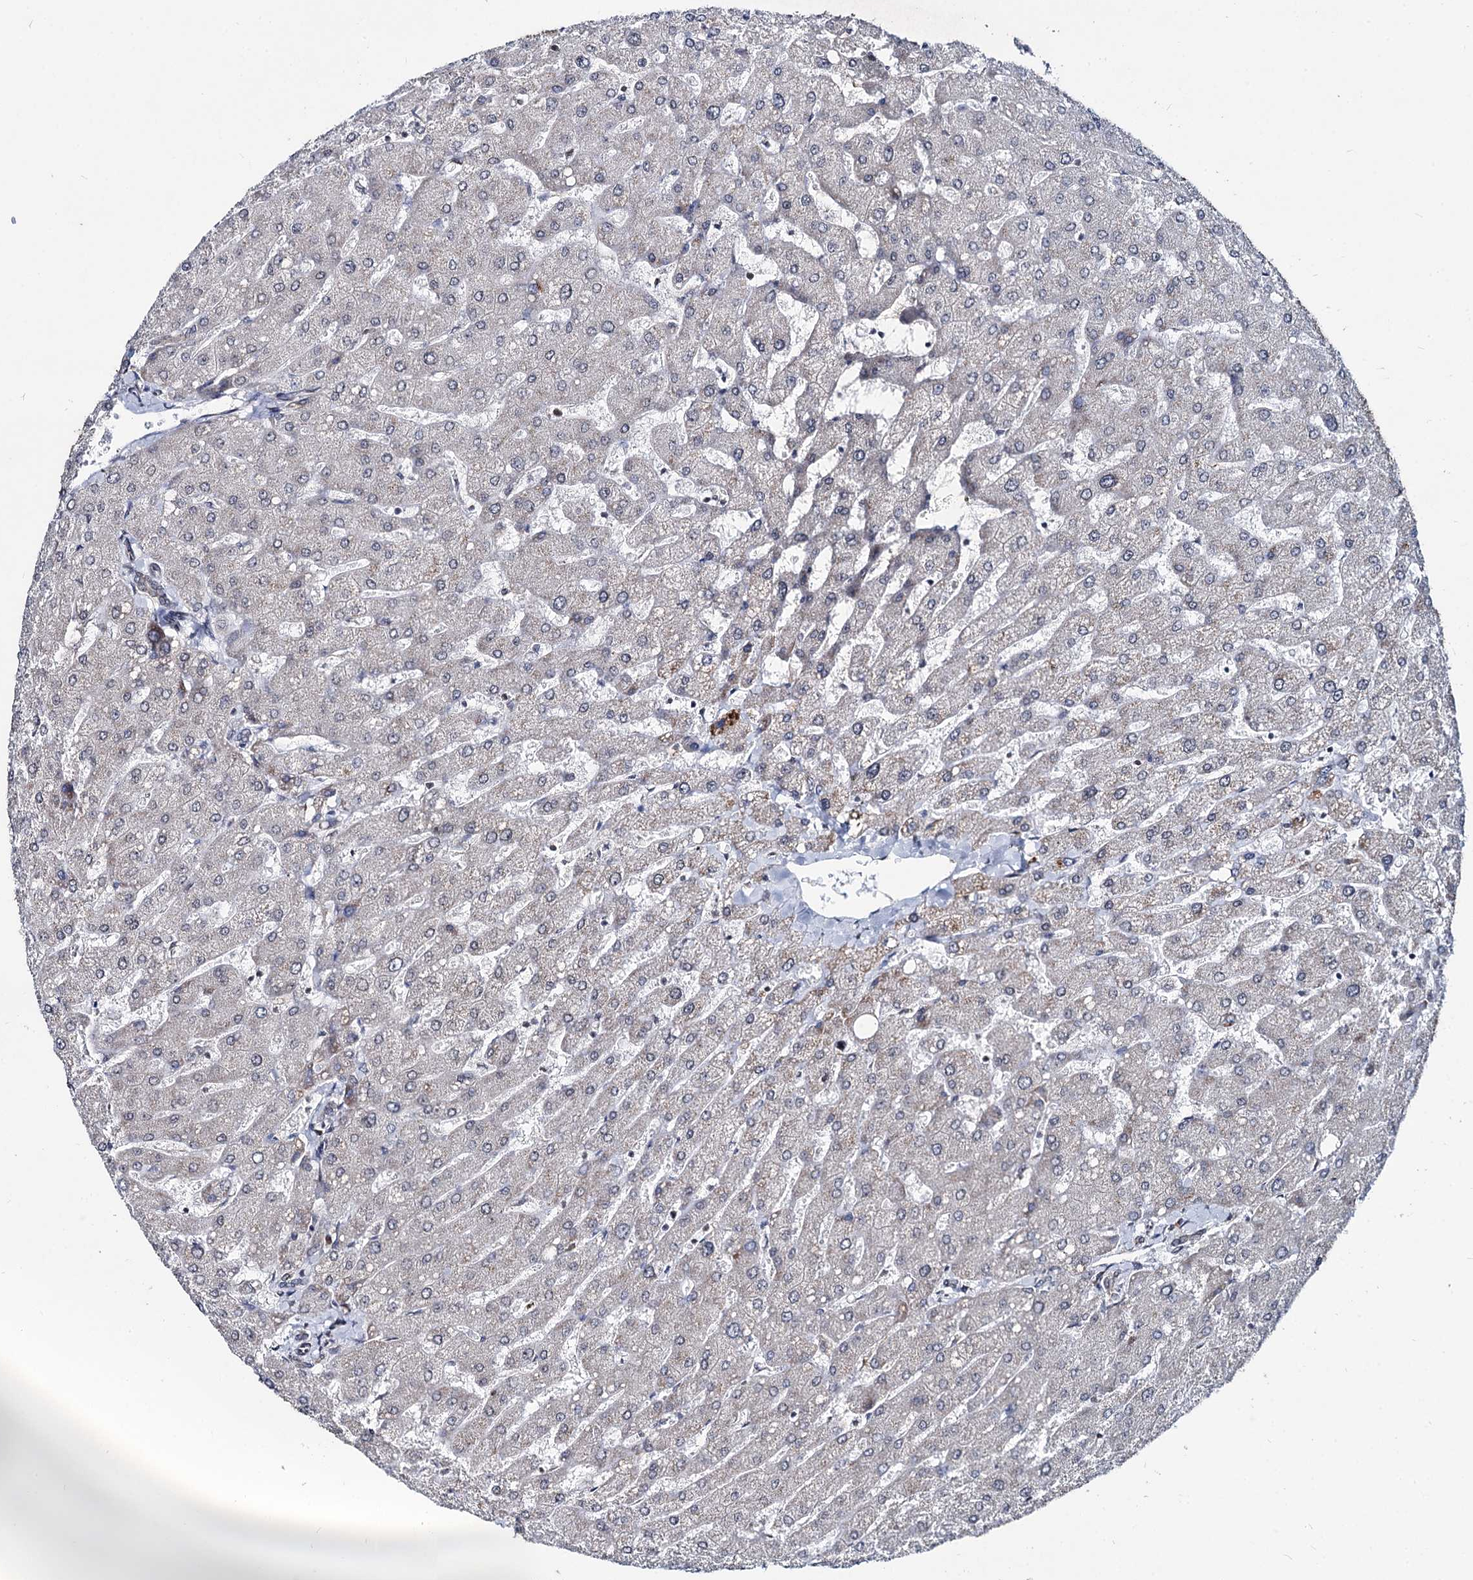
{"staining": {"intensity": "negative", "quantity": "none", "location": "none"}, "tissue": "liver", "cell_type": "Cholangiocytes", "image_type": "normal", "snomed": [{"axis": "morphology", "description": "Normal tissue, NOS"}, {"axis": "topography", "description": "Liver"}], "caption": "Image shows no significant protein staining in cholangiocytes of unremarkable liver. The staining was performed using DAB (3,3'-diaminobenzidine) to visualize the protein expression in brown, while the nuclei were stained in blue with hematoxylin (Magnification: 20x).", "gene": "RNF6", "patient": {"sex": "male", "age": 55}}